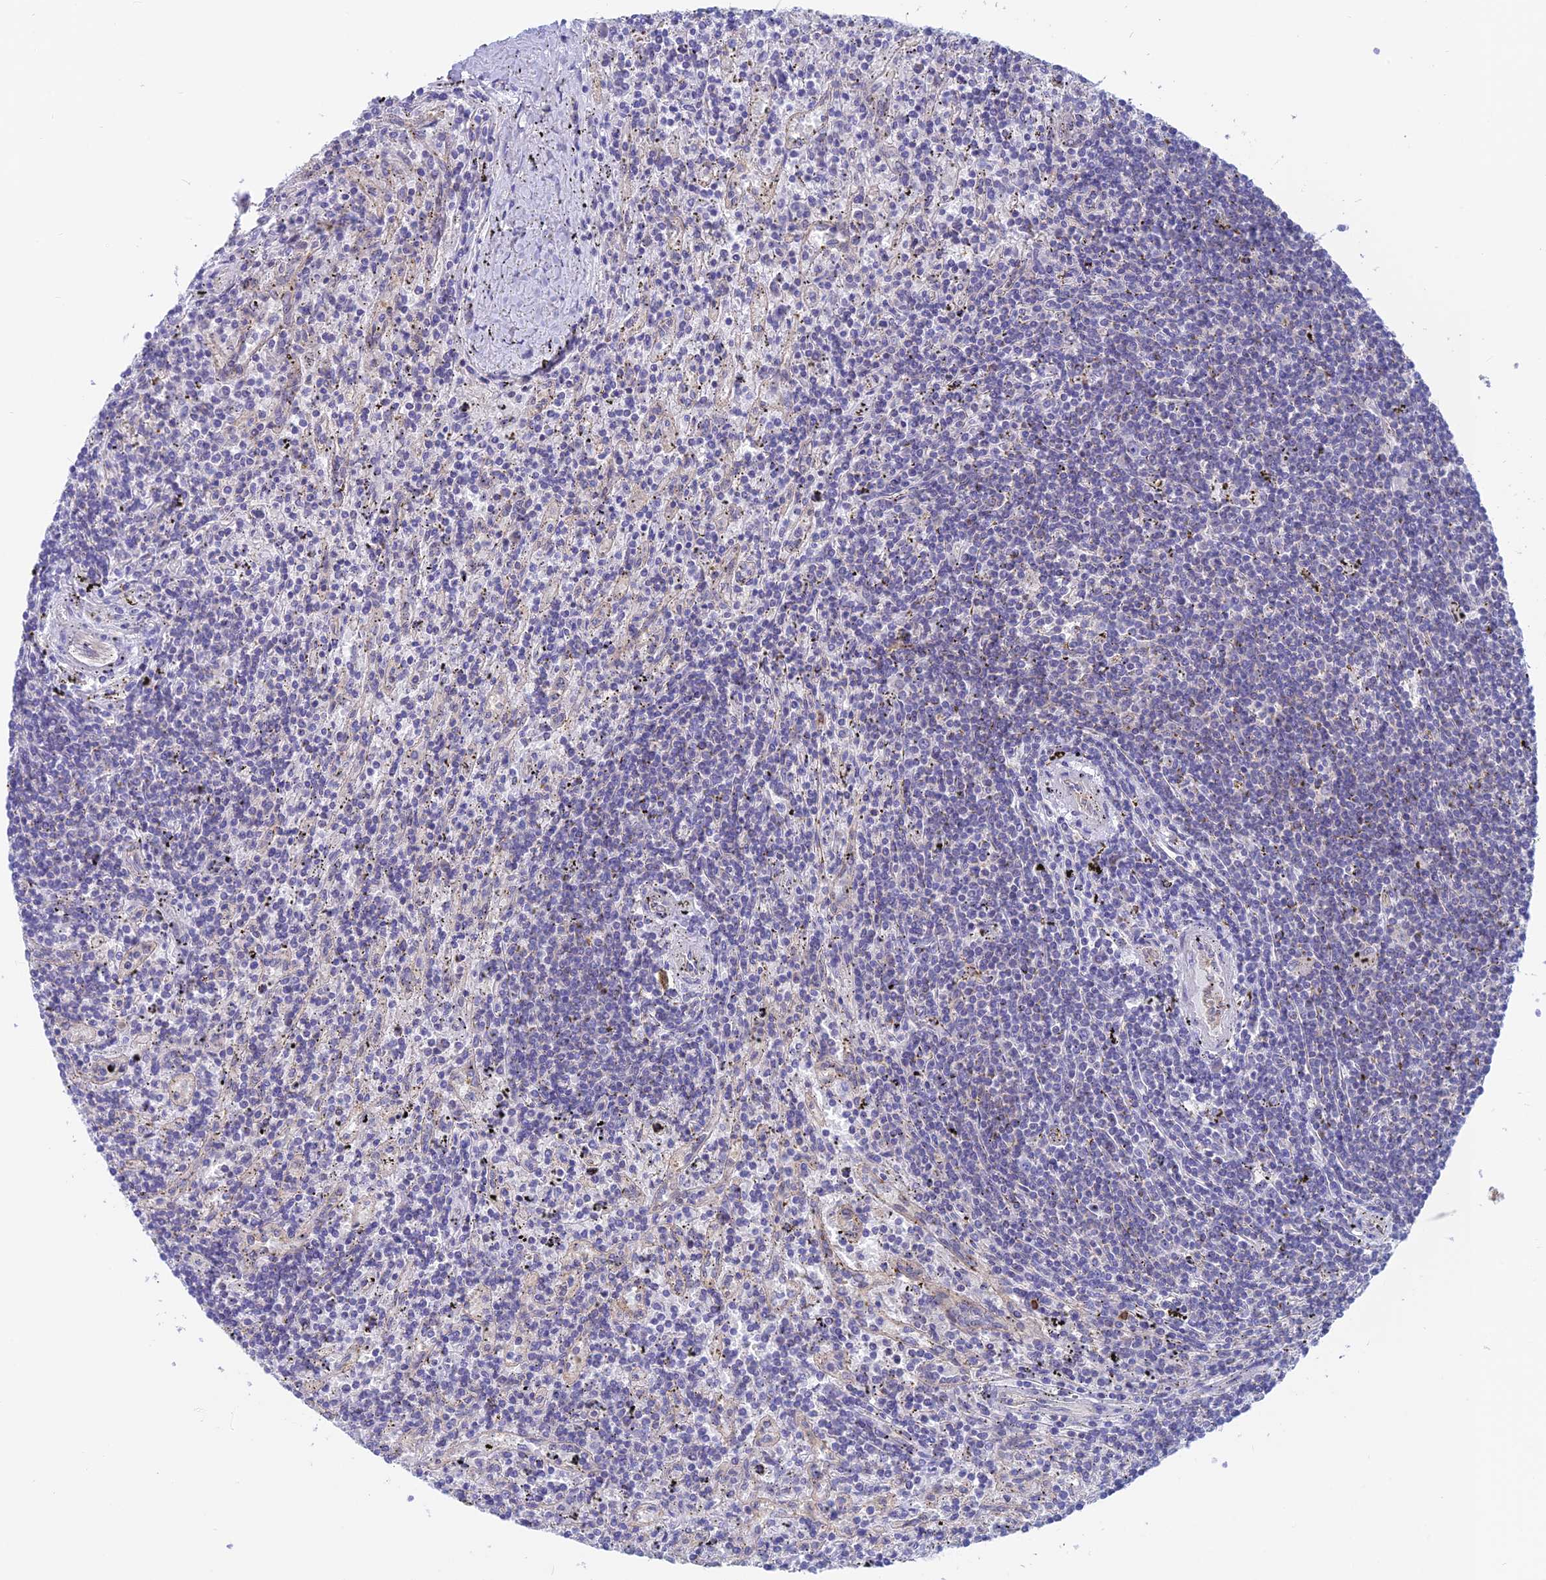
{"staining": {"intensity": "negative", "quantity": "none", "location": "none"}, "tissue": "lymphoma", "cell_type": "Tumor cells", "image_type": "cancer", "snomed": [{"axis": "morphology", "description": "Malignant lymphoma, non-Hodgkin's type, Low grade"}, {"axis": "topography", "description": "Spleen"}], "caption": "Immunohistochemistry (IHC) of malignant lymphoma, non-Hodgkin's type (low-grade) exhibits no staining in tumor cells.", "gene": "LZTFL1", "patient": {"sex": "male", "age": 76}}